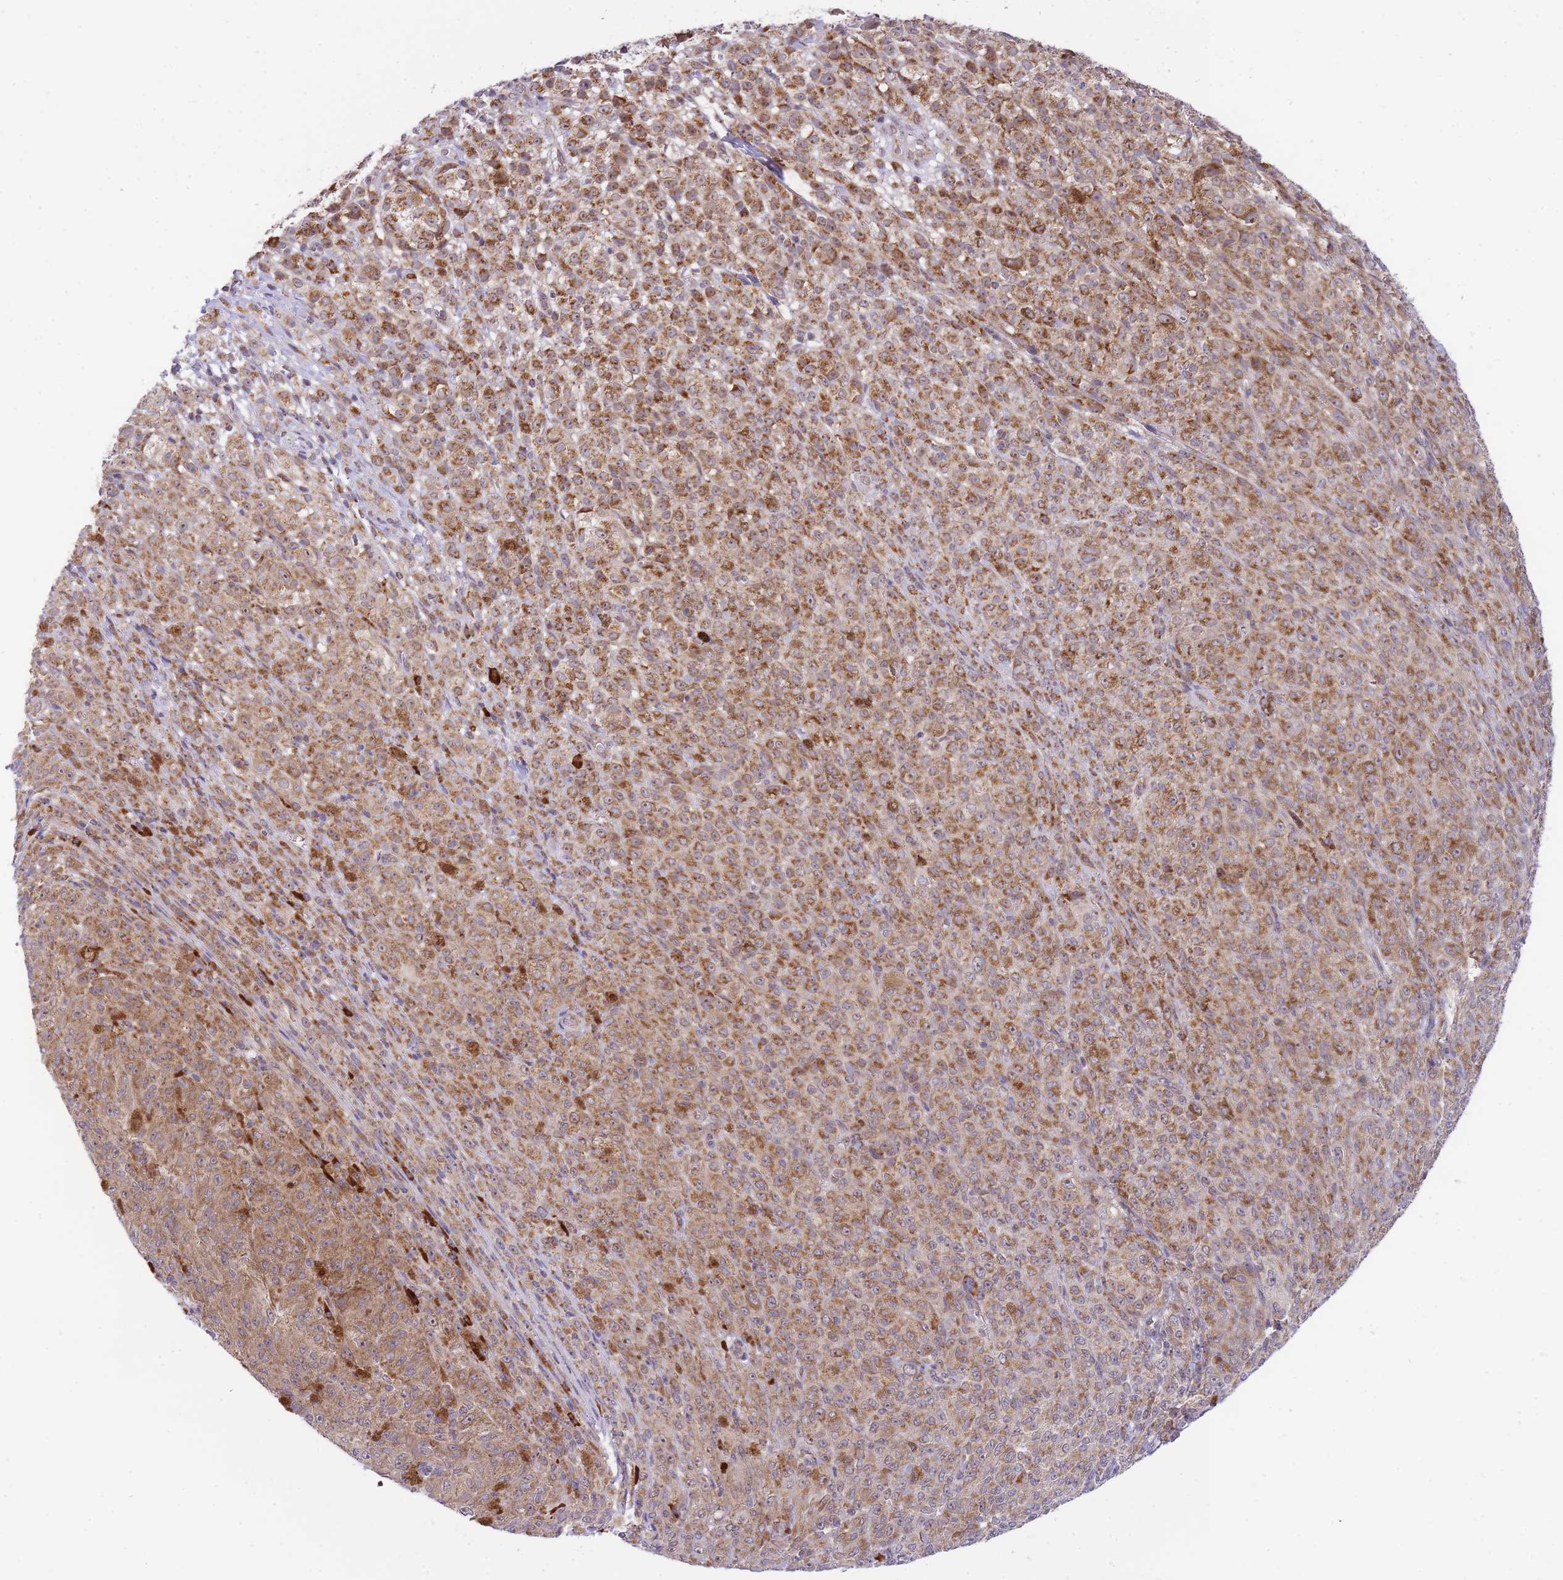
{"staining": {"intensity": "moderate", "quantity": ">75%", "location": "cytoplasmic/membranous"}, "tissue": "melanoma", "cell_type": "Tumor cells", "image_type": "cancer", "snomed": [{"axis": "morphology", "description": "Malignant melanoma, NOS"}, {"axis": "topography", "description": "Skin"}], "caption": "This image reveals immunohistochemistry (IHC) staining of human malignant melanoma, with medium moderate cytoplasmic/membranous staining in about >75% of tumor cells.", "gene": "EXOSC8", "patient": {"sex": "female", "age": 52}}